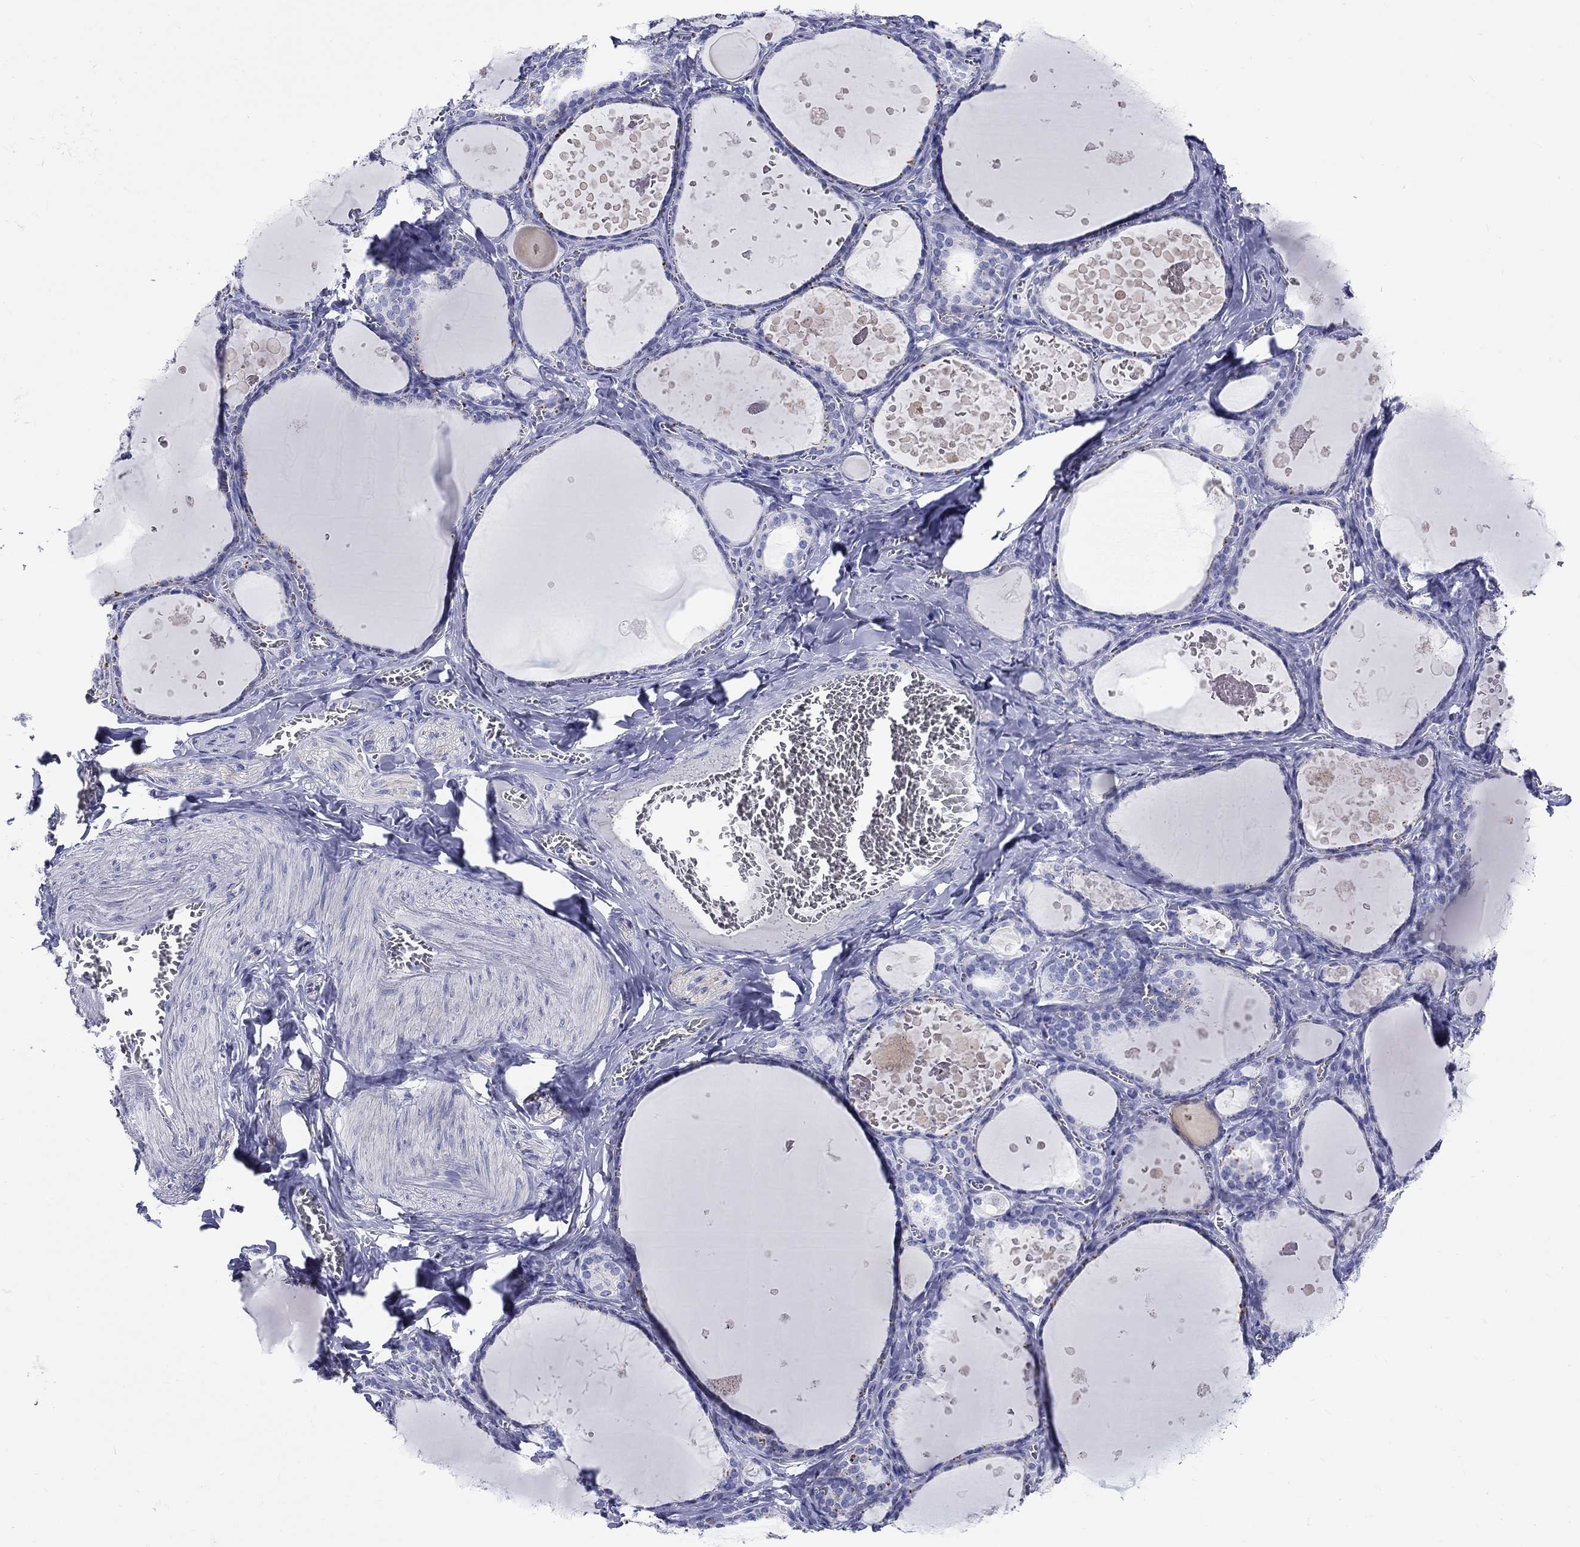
{"staining": {"intensity": "negative", "quantity": "none", "location": "none"}, "tissue": "thyroid gland", "cell_type": "Glandular cells", "image_type": "normal", "snomed": [{"axis": "morphology", "description": "Normal tissue, NOS"}, {"axis": "topography", "description": "Thyroid gland"}], "caption": "This is a micrograph of IHC staining of normal thyroid gland, which shows no expression in glandular cells.", "gene": "CRYGS", "patient": {"sex": "female", "age": 56}}